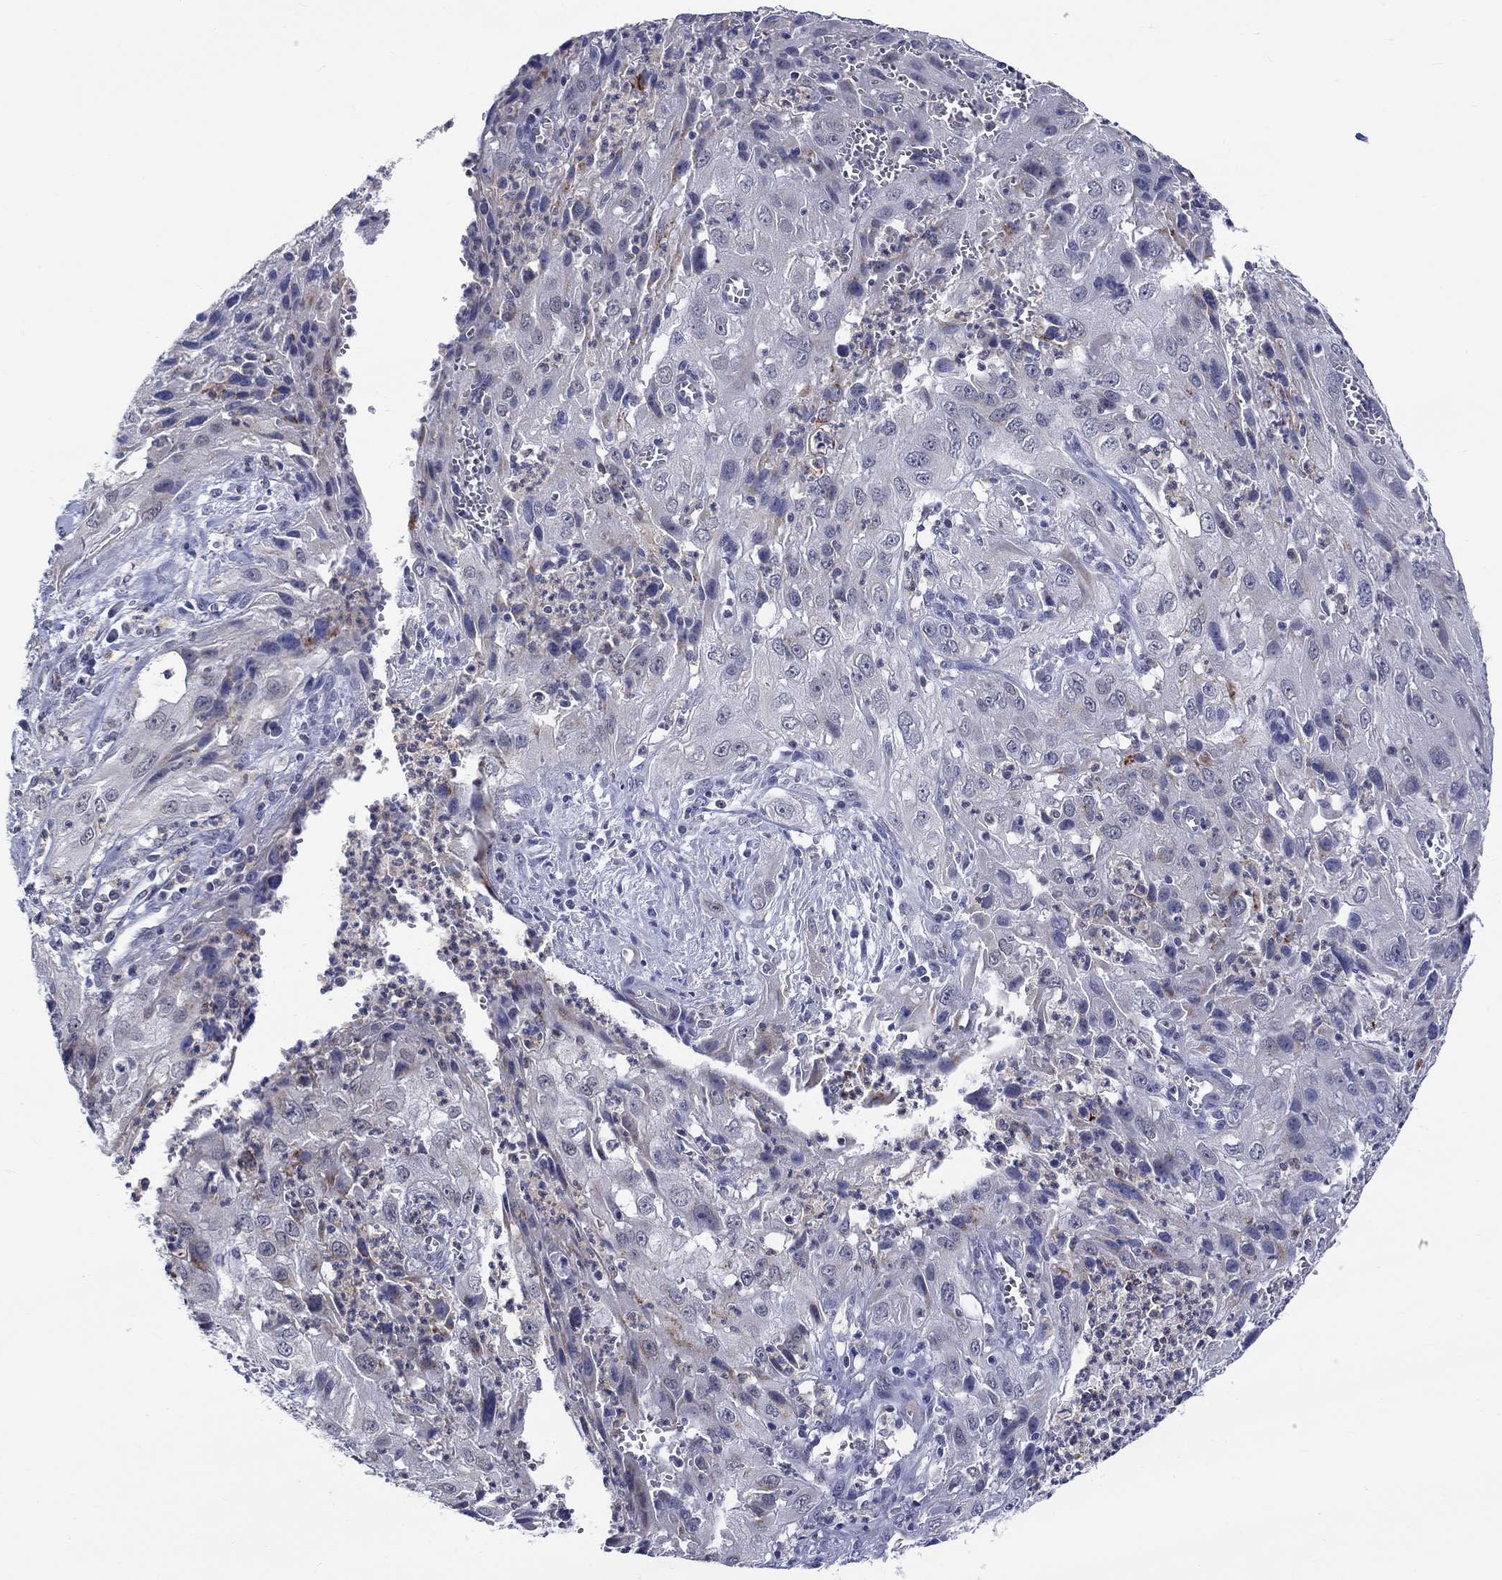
{"staining": {"intensity": "negative", "quantity": "none", "location": "none"}, "tissue": "cervical cancer", "cell_type": "Tumor cells", "image_type": "cancer", "snomed": [{"axis": "morphology", "description": "Squamous cell carcinoma, NOS"}, {"axis": "topography", "description": "Cervix"}], "caption": "This image is of cervical squamous cell carcinoma stained with IHC to label a protein in brown with the nuclei are counter-stained blue. There is no staining in tumor cells.", "gene": "ST6GALNAC1", "patient": {"sex": "female", "age": 32}}